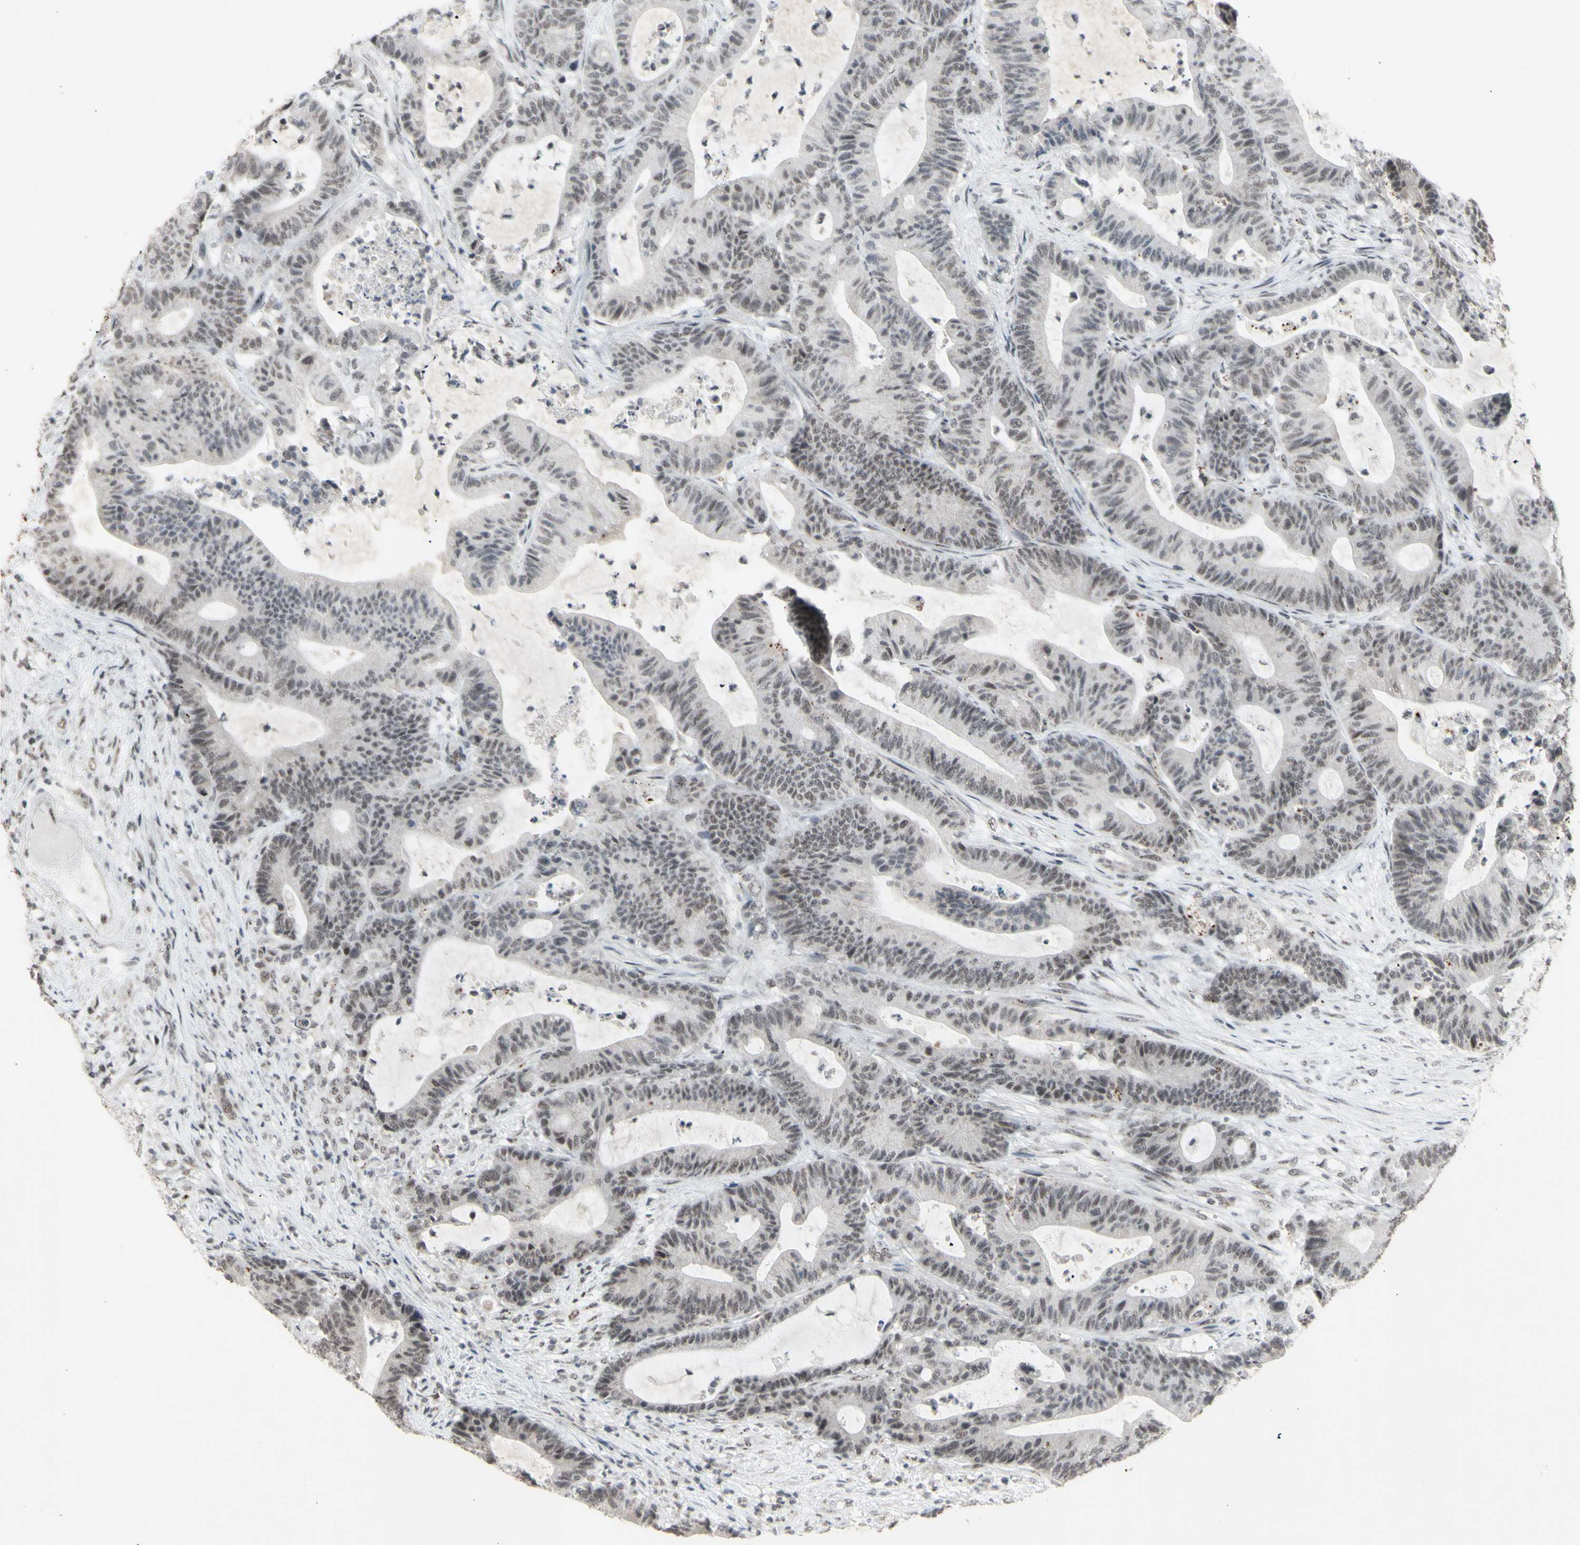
{"staining": {"intensity": "negative", "quantity": "none", "location": "none"}, "tissue": "colorectal cancer", "cell_type": "Tumor cells", "image_type": "cancer", "snomed": [{"axis": "morphology", "description": "Adenocarcinoma, NOS"}, {"axis": "topography", "description": "Colon"}], "caption": "Human colorectal cancer (adenocarcinoma) stained for a protein using immunohistochemistry (IHC) reveals no expression in tumor cells.", "gene": "CENPB", "patient": {"sex": "female", "age": 84}}